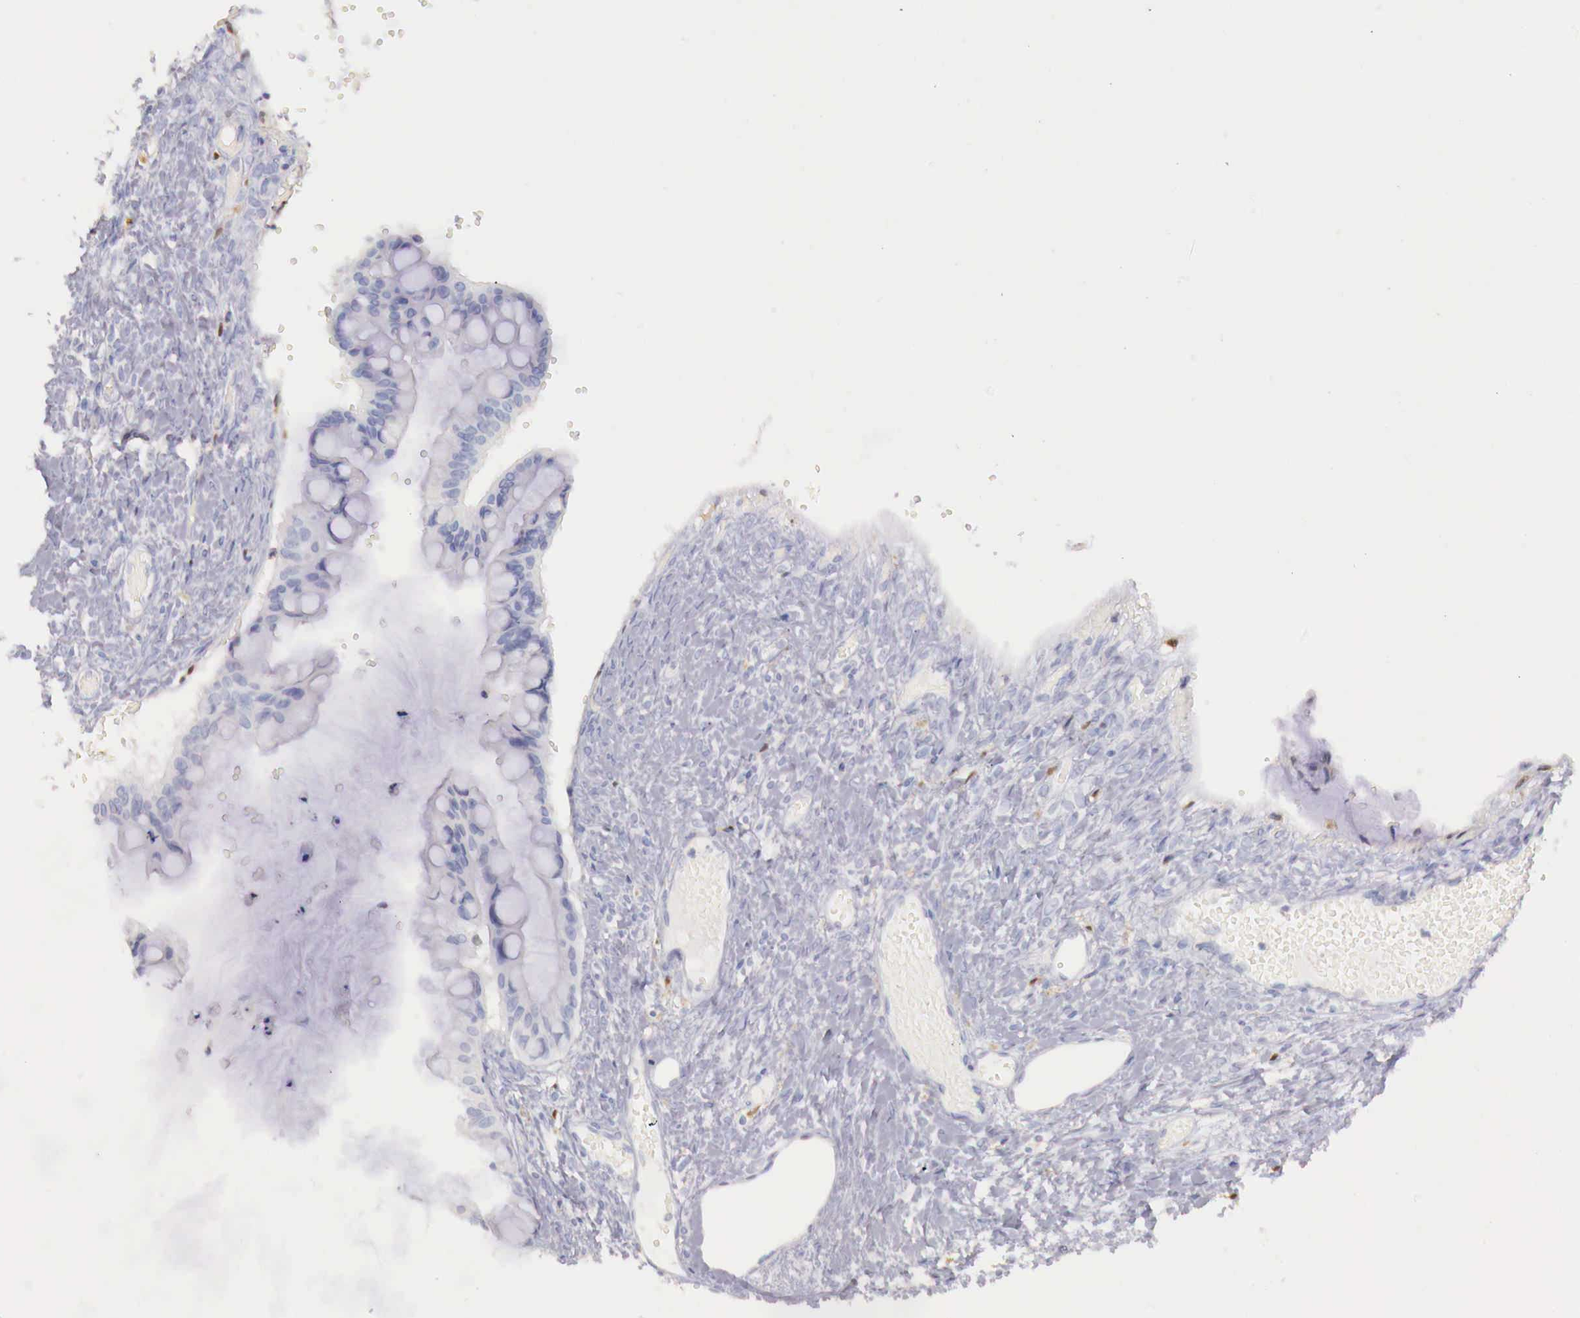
{"staining": {"intensity": "negative", "quantity": "none", "location": "none"}, "tissue": "ovarian cancer", "cell_type": "Tumor cells", "image_type": "cancer", "snomed": [{"axis": "morphology", "description": "Cystadenocarcinoma, mucinous, NOS"}, {"axis": "topography", "description": "Ovary"}], "caption": "A high-resolution histopathology image shows immunohistochemistry staining of ovarian mucinous cystadenocarcinoma, which reveals no significant positivity in tumor cells.", "gene": "RENBP", "patient": {"sex": "female", "age": 57}}